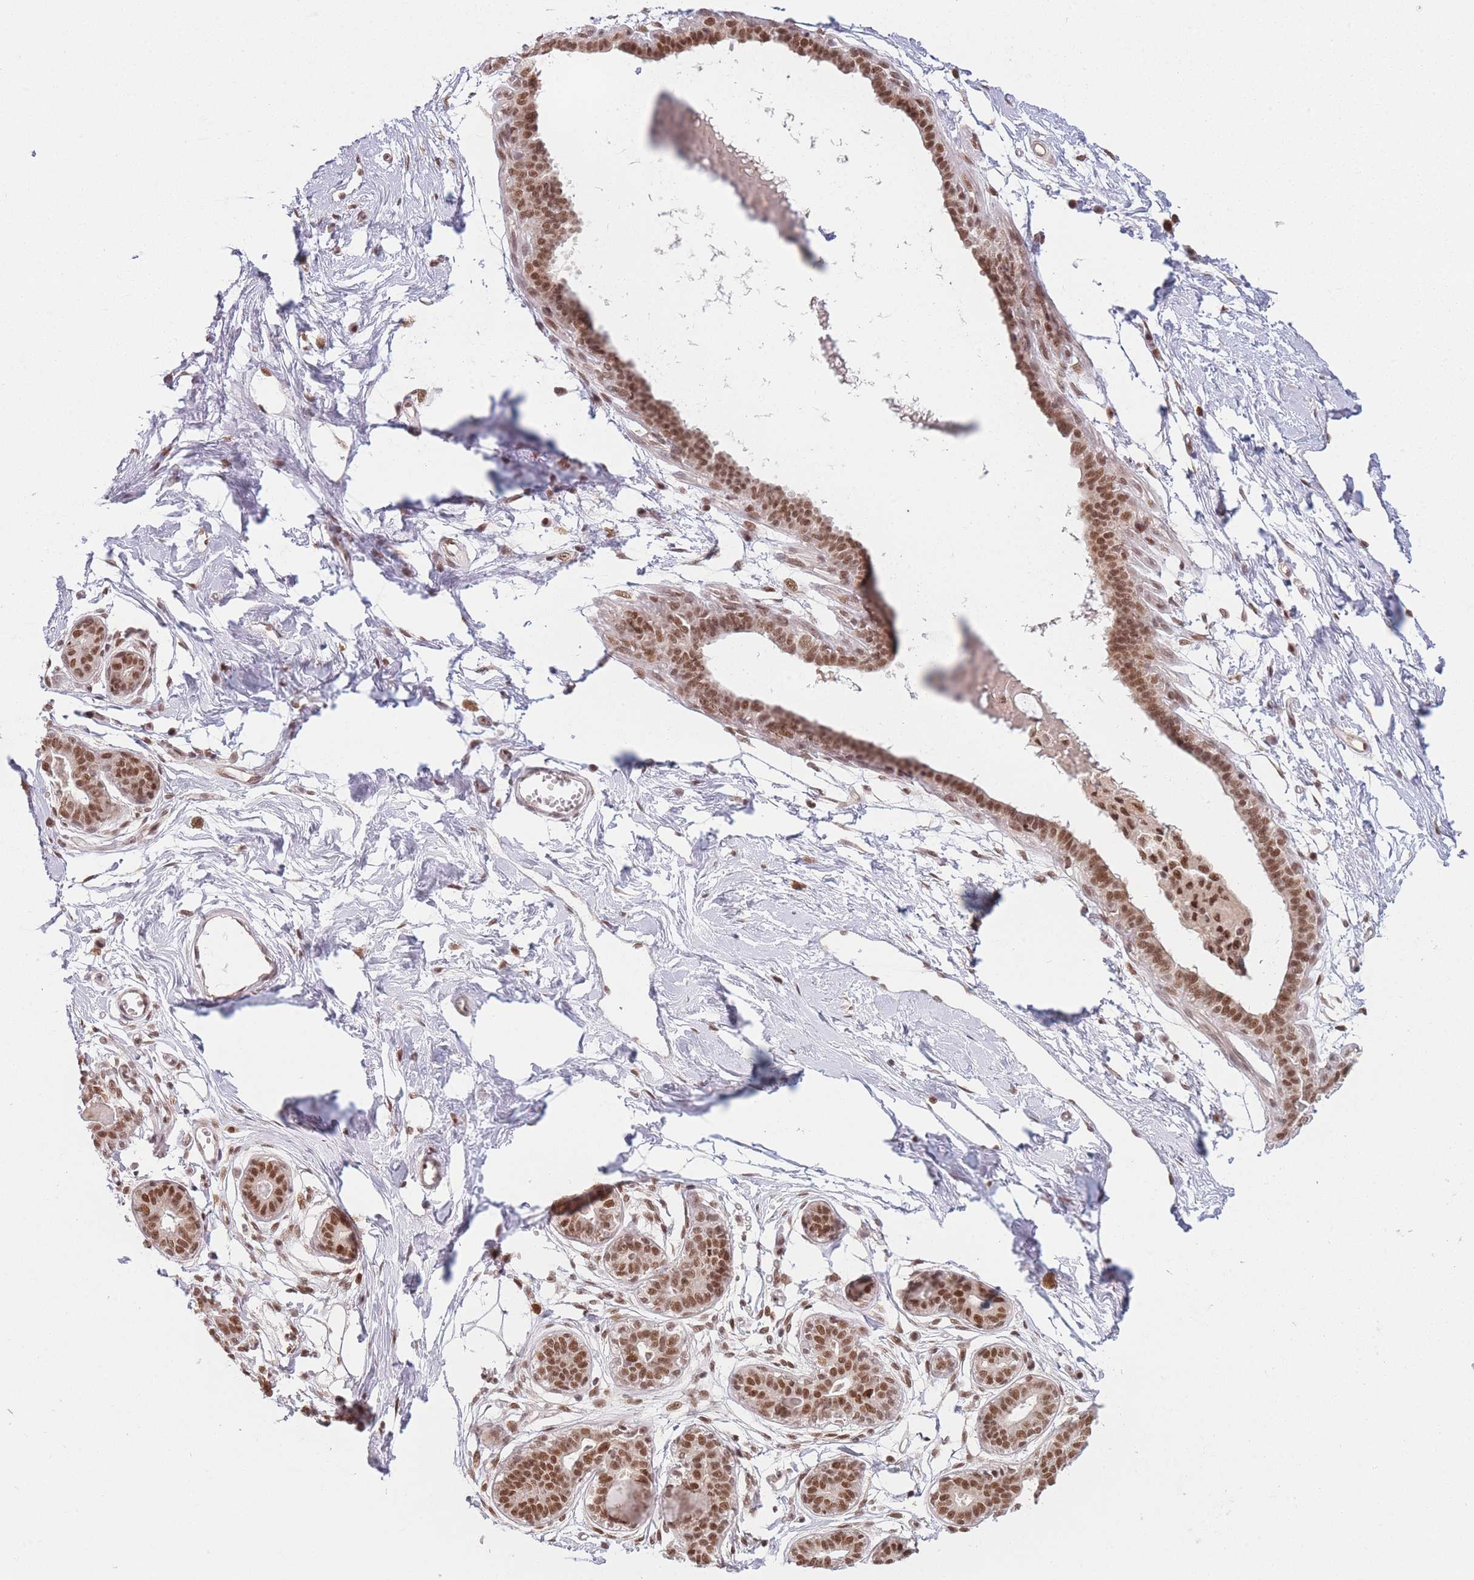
{"staining": {"intensity": "moderate", "quantity": "25%-75%", "location": "nuclear"}, "tissue": "breast", "cell_type": "Adipocytes", "image_type": "normal", "snomed": [{"axis": "morphology", "description": "Normal tissue, NOS"}, {"axis": "topography", "description": "Breast"}], "caption": "Breast stained for a protein demonstrates moderate nuclear positivity in adipocytes. The staining is performed using DAB brown chromogen to label protein expression. The nuclei are counter-stained blue using hematoxylin.", "gene": "SUPT6H", "patient": {"sex": "female", "age": 45}}